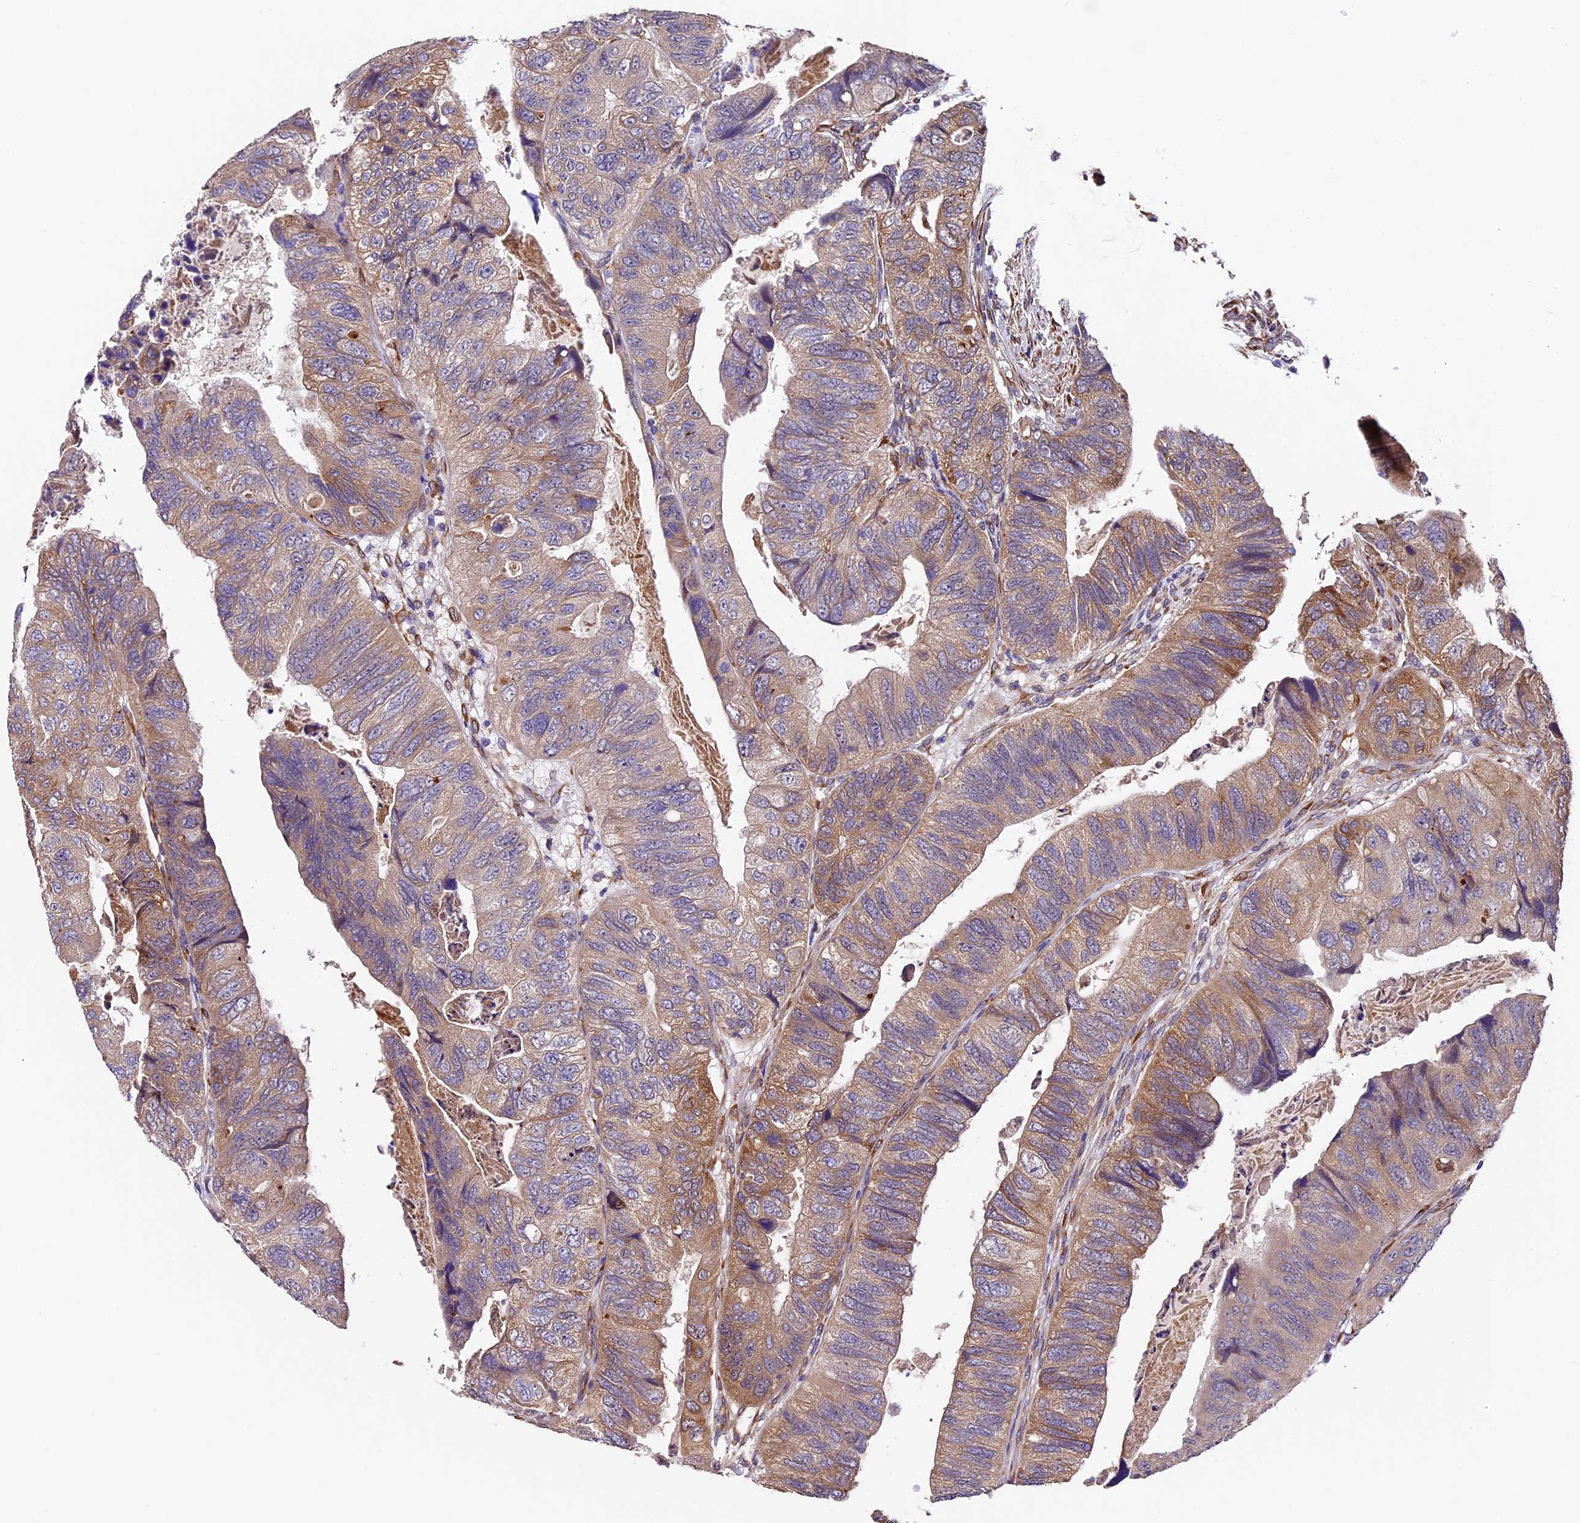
{"staining": {"intensity": "moderate", "quantity": "<25%", "location": "cytoplasmic/membranous"}, "tissue": "colorectal cancer", "cell_type": "Tumor cells", "image_type": "cancer", "snomed": [{"axis": "morphology", "description": "Adenocarcinoma, NOS"}, {"axis": "topography", "description": "Rectum"}], "caption": "High-power microscopy captured an IHC histopathology image of colorectal cancer, revealing moderate cytoplasmic/membranous staining in about <25% of tumor cells.", "gene": "LSM7", "patient": {"sex": "male", "age": 63}}